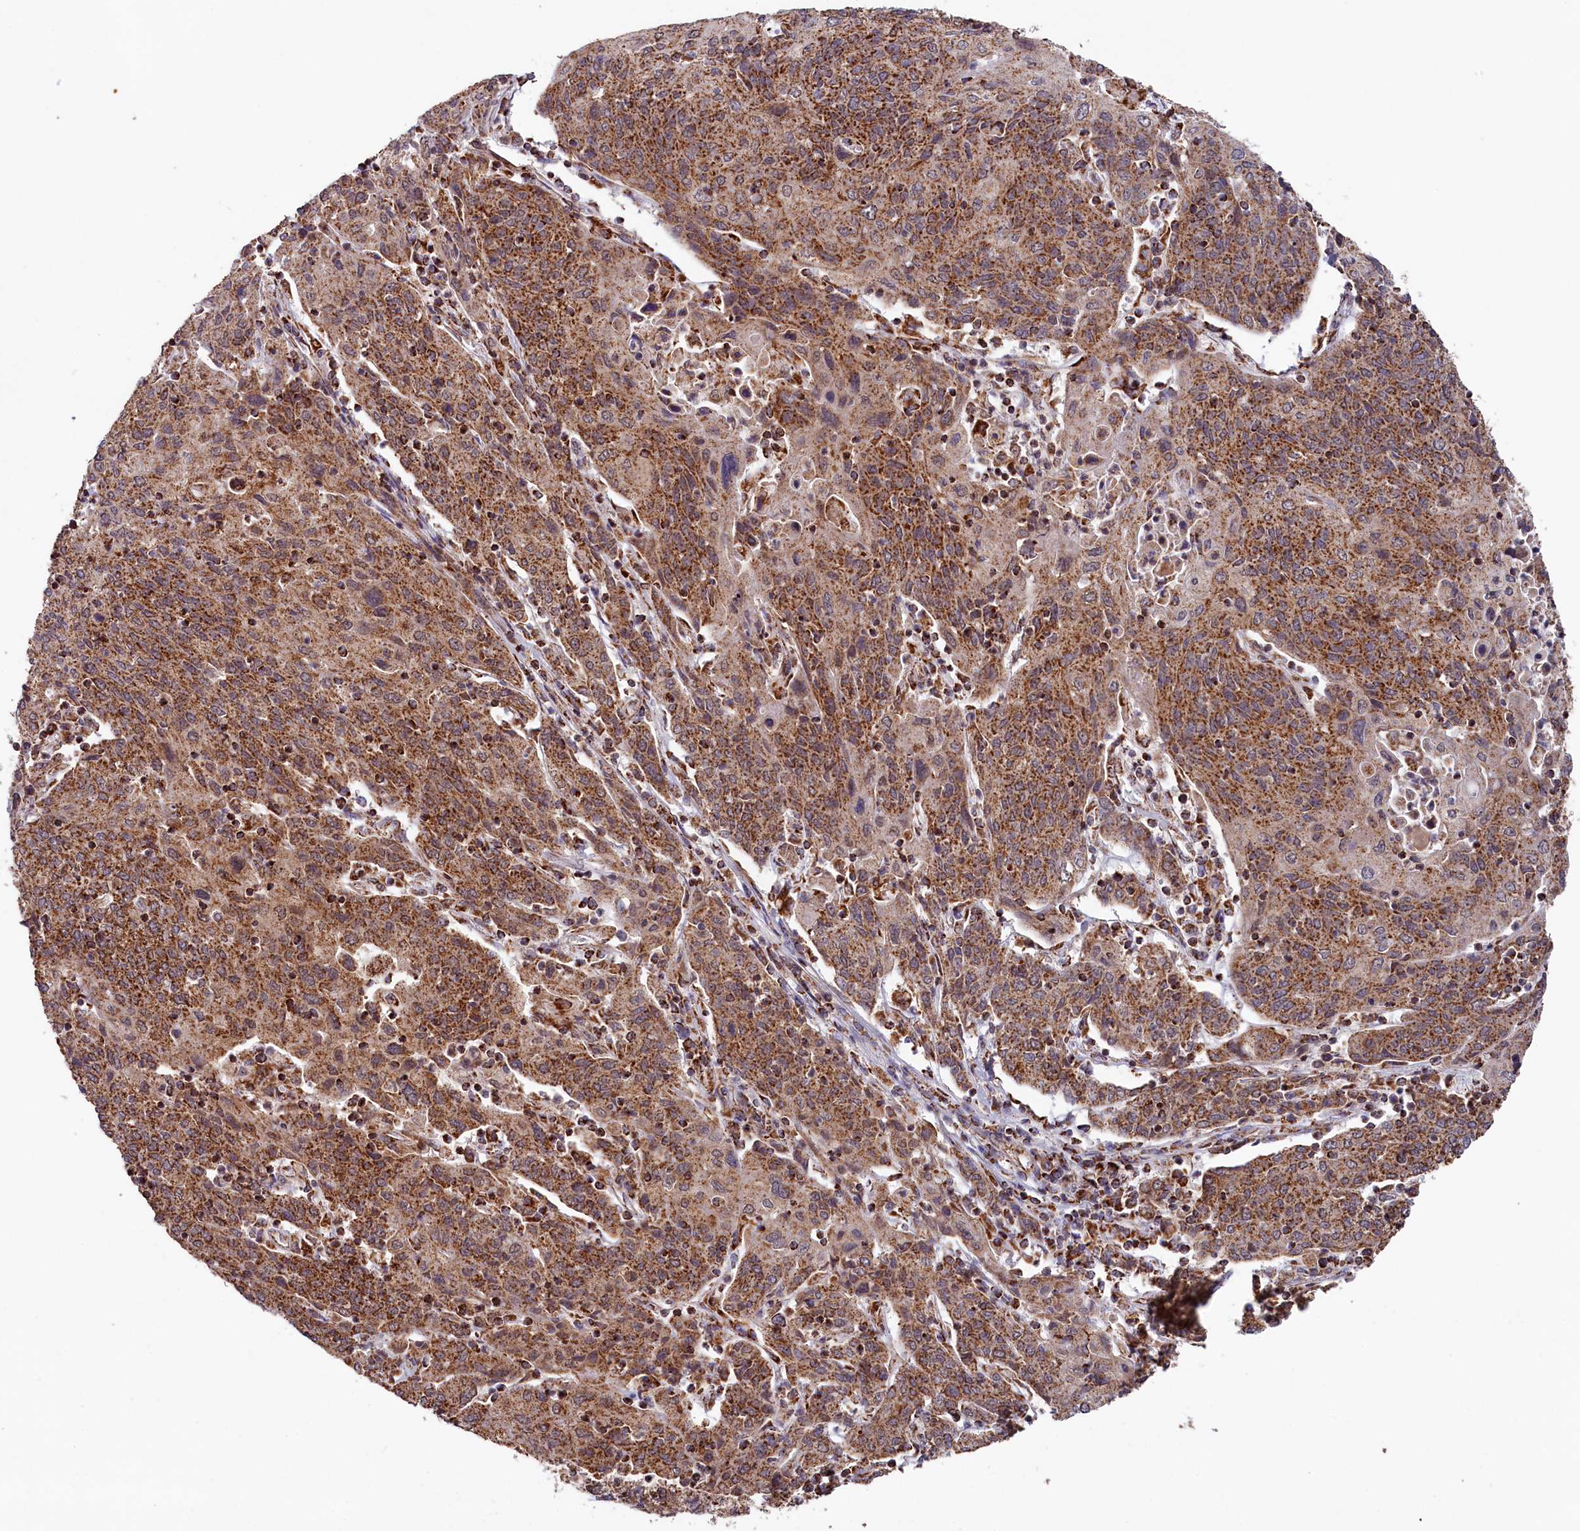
{"staining": {"intensity": "strong", "quantity": ">75%", "location": "cytoplasmic/membranous"}, "tissue": "cervical cancer", "cell_type": "Tumor cells", "image_type": "cancer", "snomed": [{"axis": "morphology", "description": "Squamous cell carcinoma, NOS"}, {"axis": "topography", "description": "Cervix"}], "caption": "Squamous cell carcinoma (cervical) was stained to show a protein in brown. There is high levels of strong cytoplasmic/membranous expression in about >75% of tumor cells.", "gene": "MACROD1", "patient": {"sex": "female", "age": 67}}